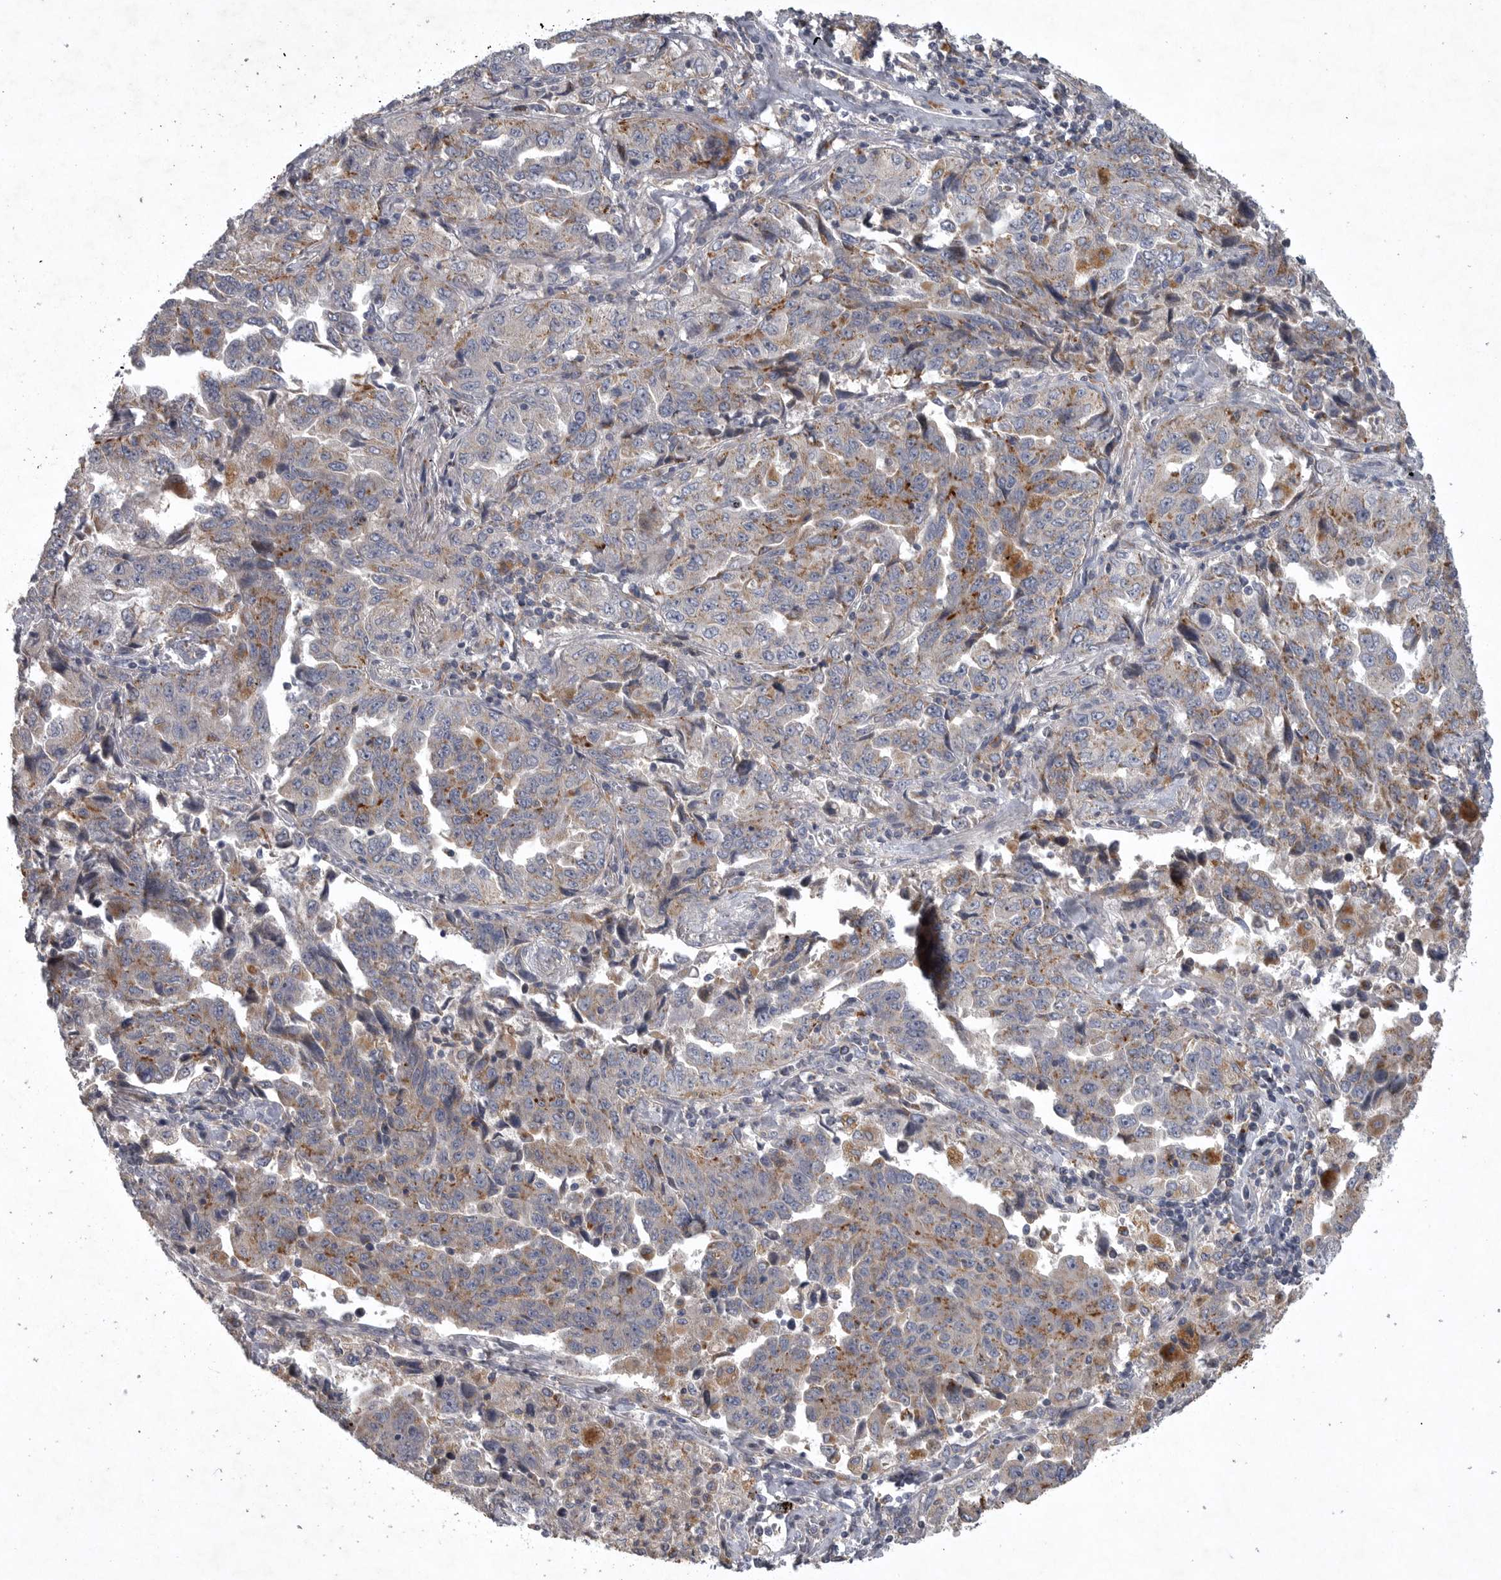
{"staining": {"intensity": "moderate", "quantity": ">75%", "location": "cytoplasmic/membranous"}, "tissue": "lung cancer", "cell_type": "Tumor cells", "image_type": "cancer", "snomed": [{"axis": "morphology", "description": "Adenocarcinoma, NOS"}, {"axis": "topography", "description": "Lung"}], "caption": "An image showing moderate cytoplasmic/membranous positivity in about >75% of tumor cells in adenocarcinoma (lung), as visualized by brown immunohistochemical staining.", "gene": "LAMTOR3", "patient": {"sex": "female", "age": 51}}